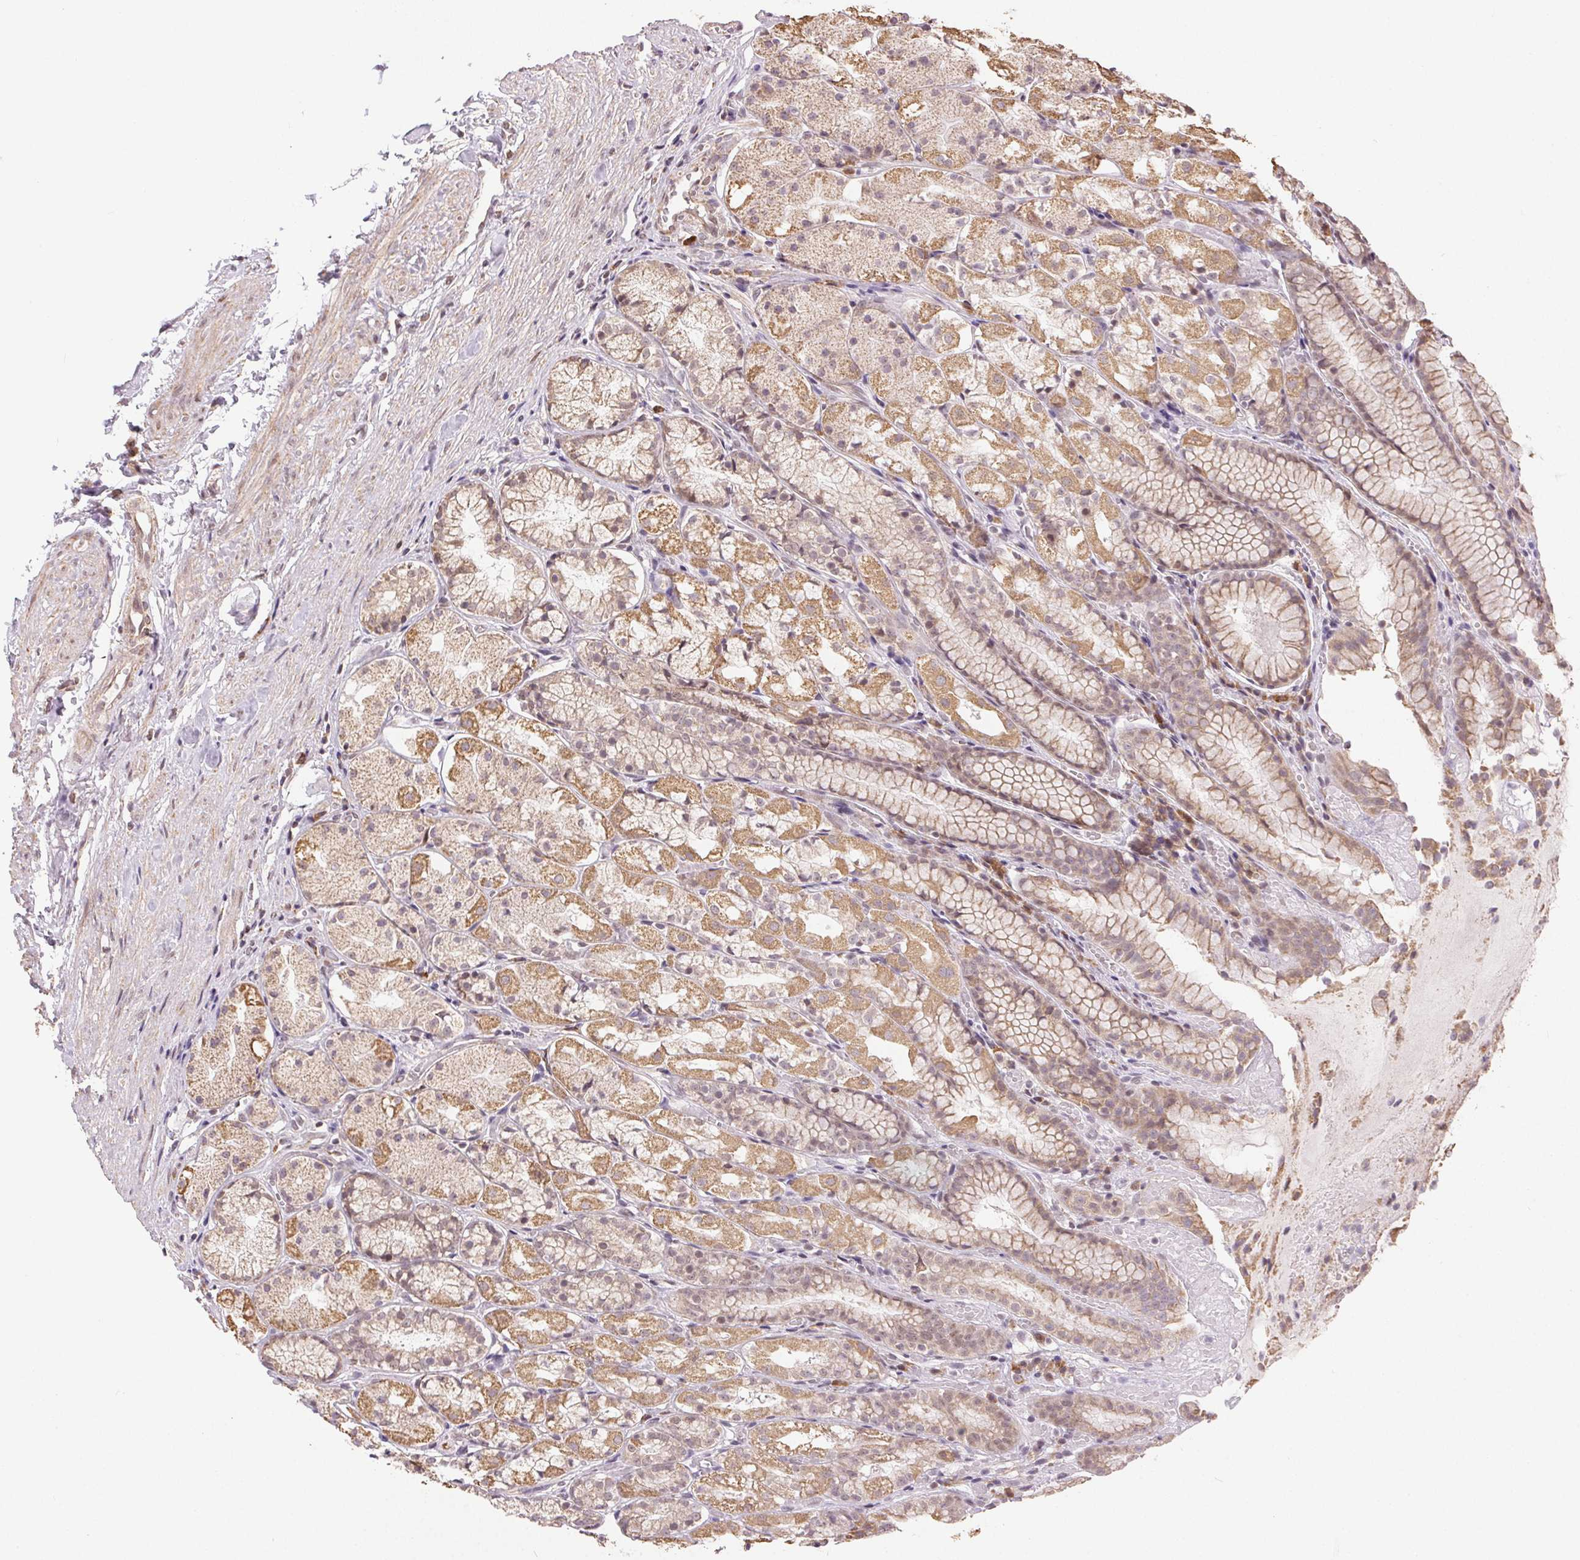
{"staining": {"intensity": "moderate", "quantity": ">75%", "location": "cytoplasmic/membranous"}, "tissue": "stomach", "cell_type": "Glandular cells", "image_type": "normal", "snomed": [{"axis": "morphology", "description": "Normal tissue, NOS"}, {"axis": "topography", "description": "Stomach"}], "caption": "This histopathology image demonstrates IHC staining of benign stomach, with medium moderate cytoplasmic/membranous positivity in approximately >75% of glandular cells.", "gene": "PIWIL4", "patient": {"sex": "male", "age": 70}}